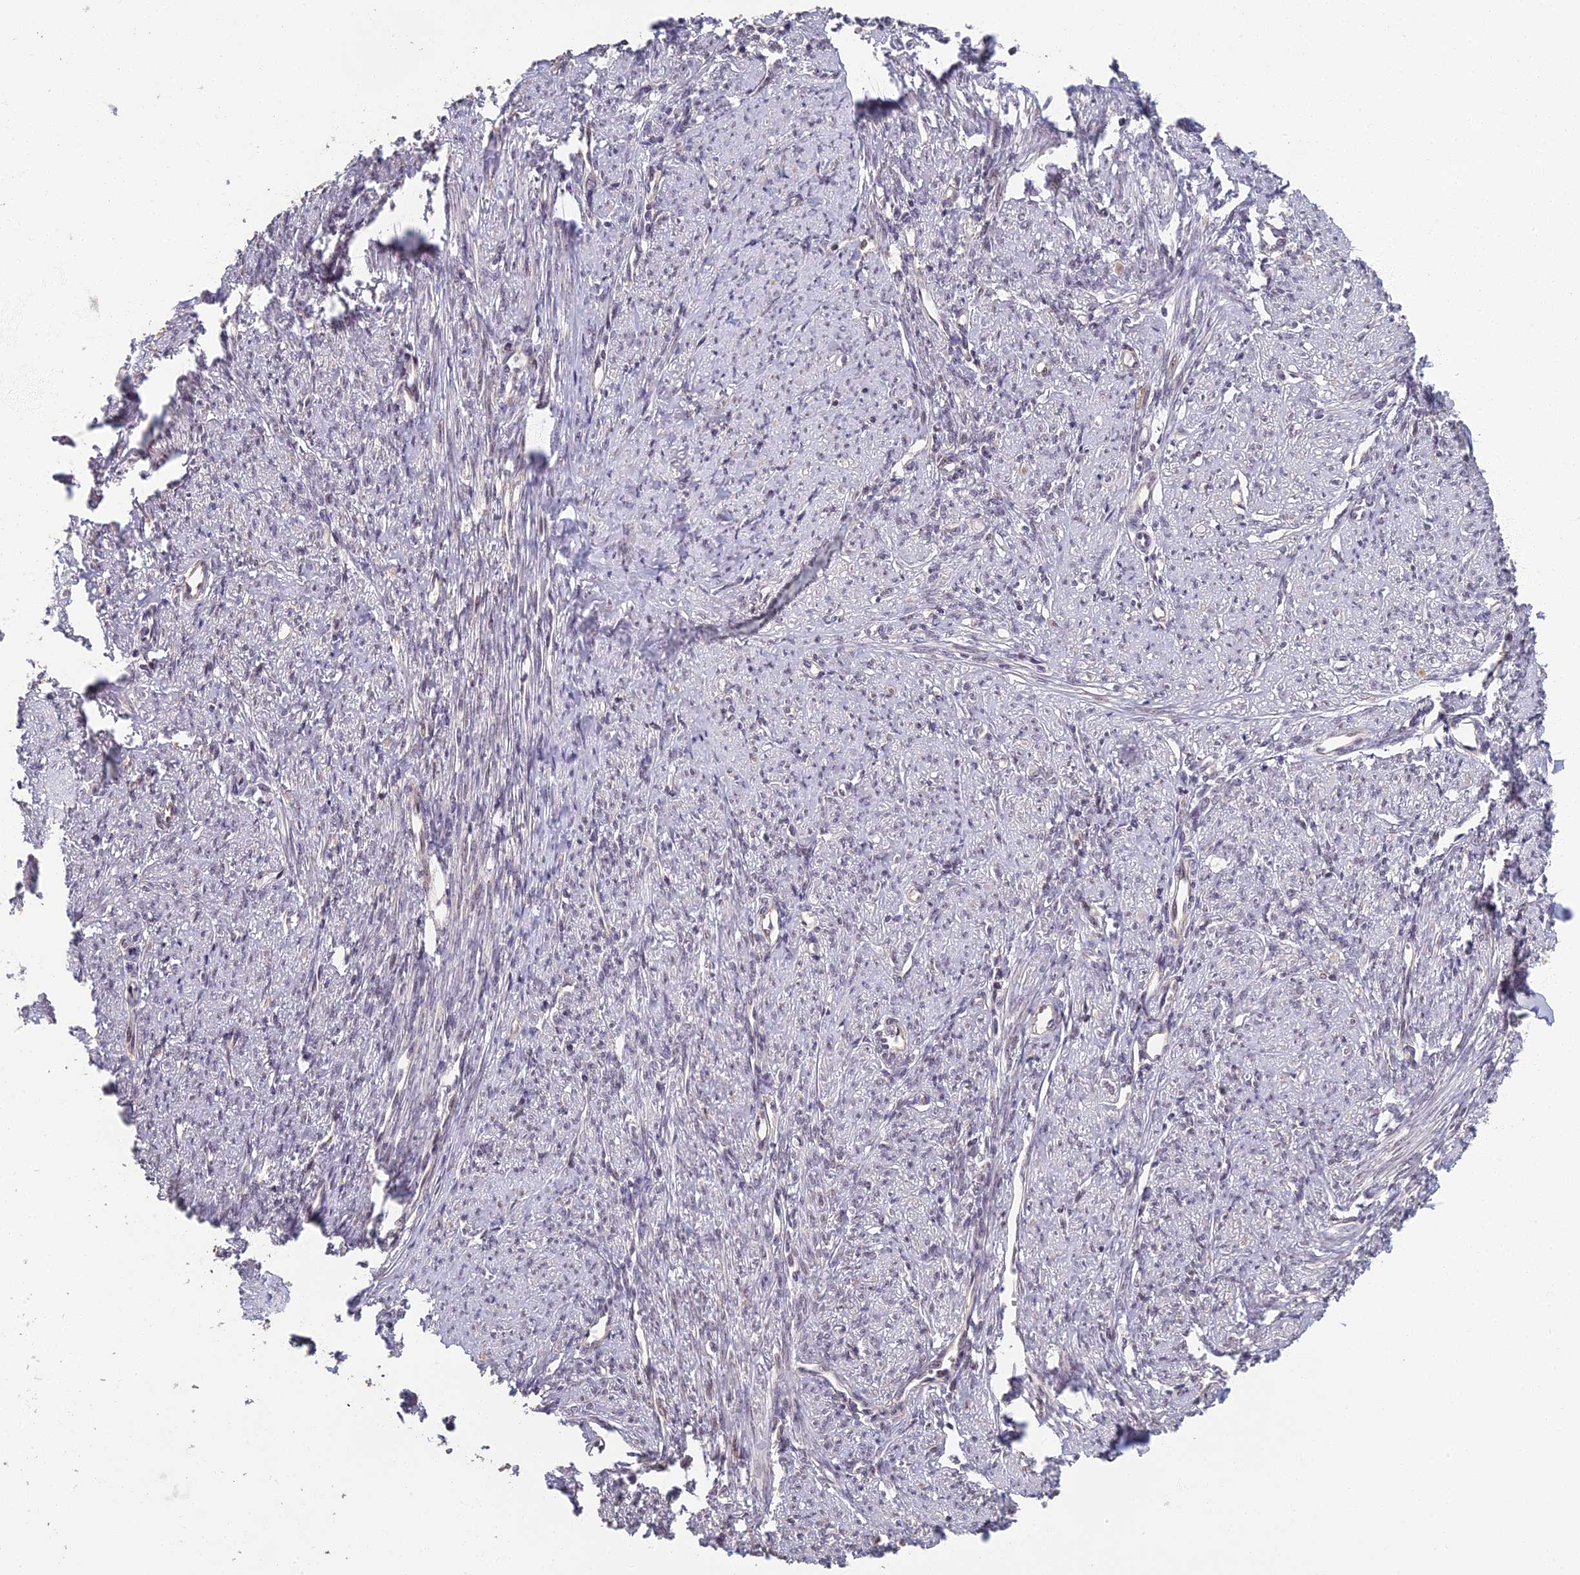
{"staining": {"intensity": "negative", "quantity": "none", "location": "none"}, "tissue": "smooth muscle", "cell_type": "Smooth muscle cells", "image_type": "normal", "snomed": [{"axis": "morphology", "description": "Normal tissue, NOS"}, {"axis": "topography", "description": "Smooth muscle"}, {"axis": "topography", "description": "Uterus"}], "caption": "IHC of normal smooth muscle reveals no expression in smooth muscle cells. Nuclei are stained in blue.", "gene": "MORF4L1", "patient": {"sex": "female", "age": 59}}